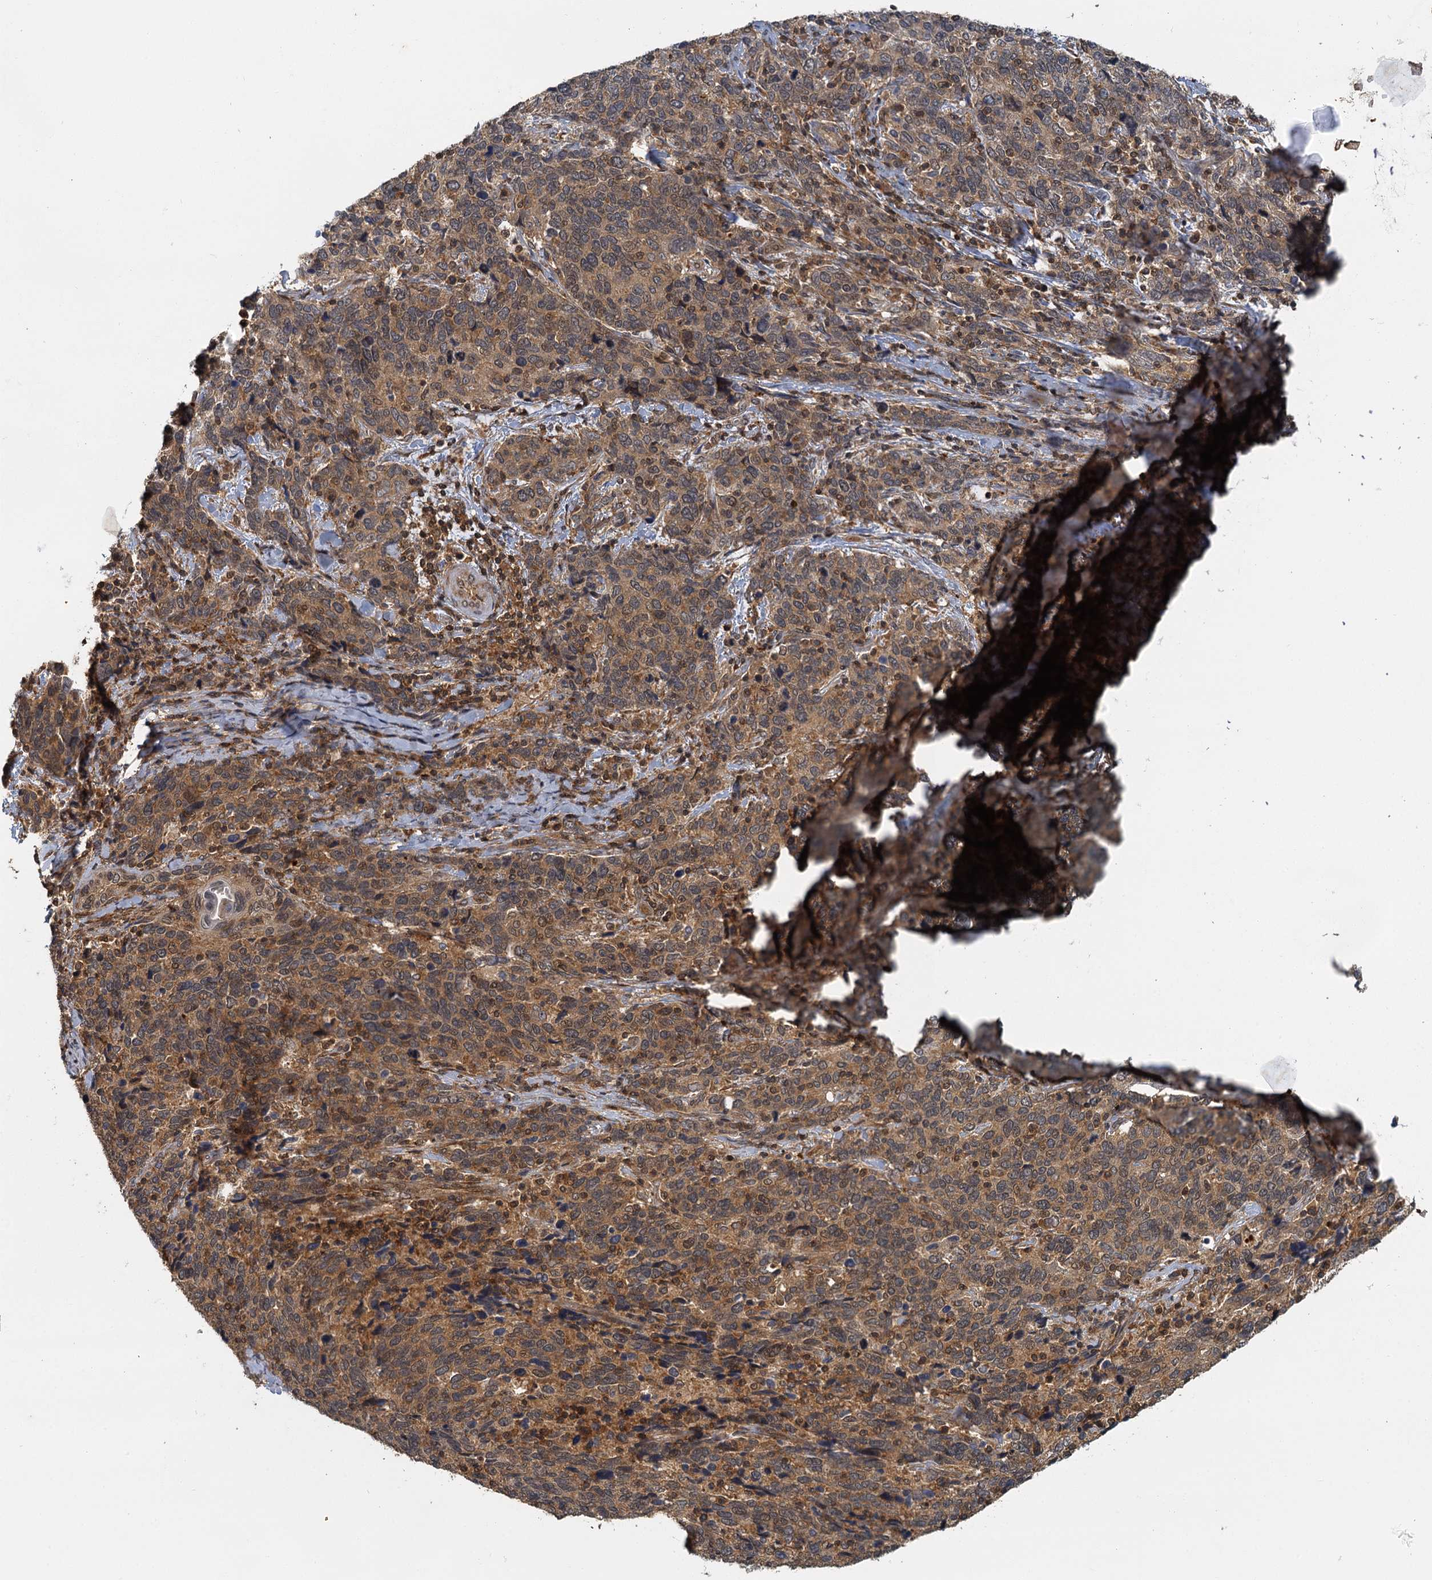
{"staining": {"intensity": "moderate", "quantity": ">75%", "location": "cytoplasmic/membranous"}, "tissue": "cervical cancer", "cell_type": "Tumor cells", "image_type": "cancer", "snomed": [{"axis": "morphology", "description": "Squamous cell carcinoma, NOS"}, {"axis": "topography", "description": "Cervix"}], "caption": "This is an image of immunohistochemistry (IHC) staining of squamous cell carcinoma (cervical), which shows moderate positivity in the cytoplasmic/membranous of tumor cells.", "gene": "ZNF549", "patient": {"sex": "female", "age": 41}}